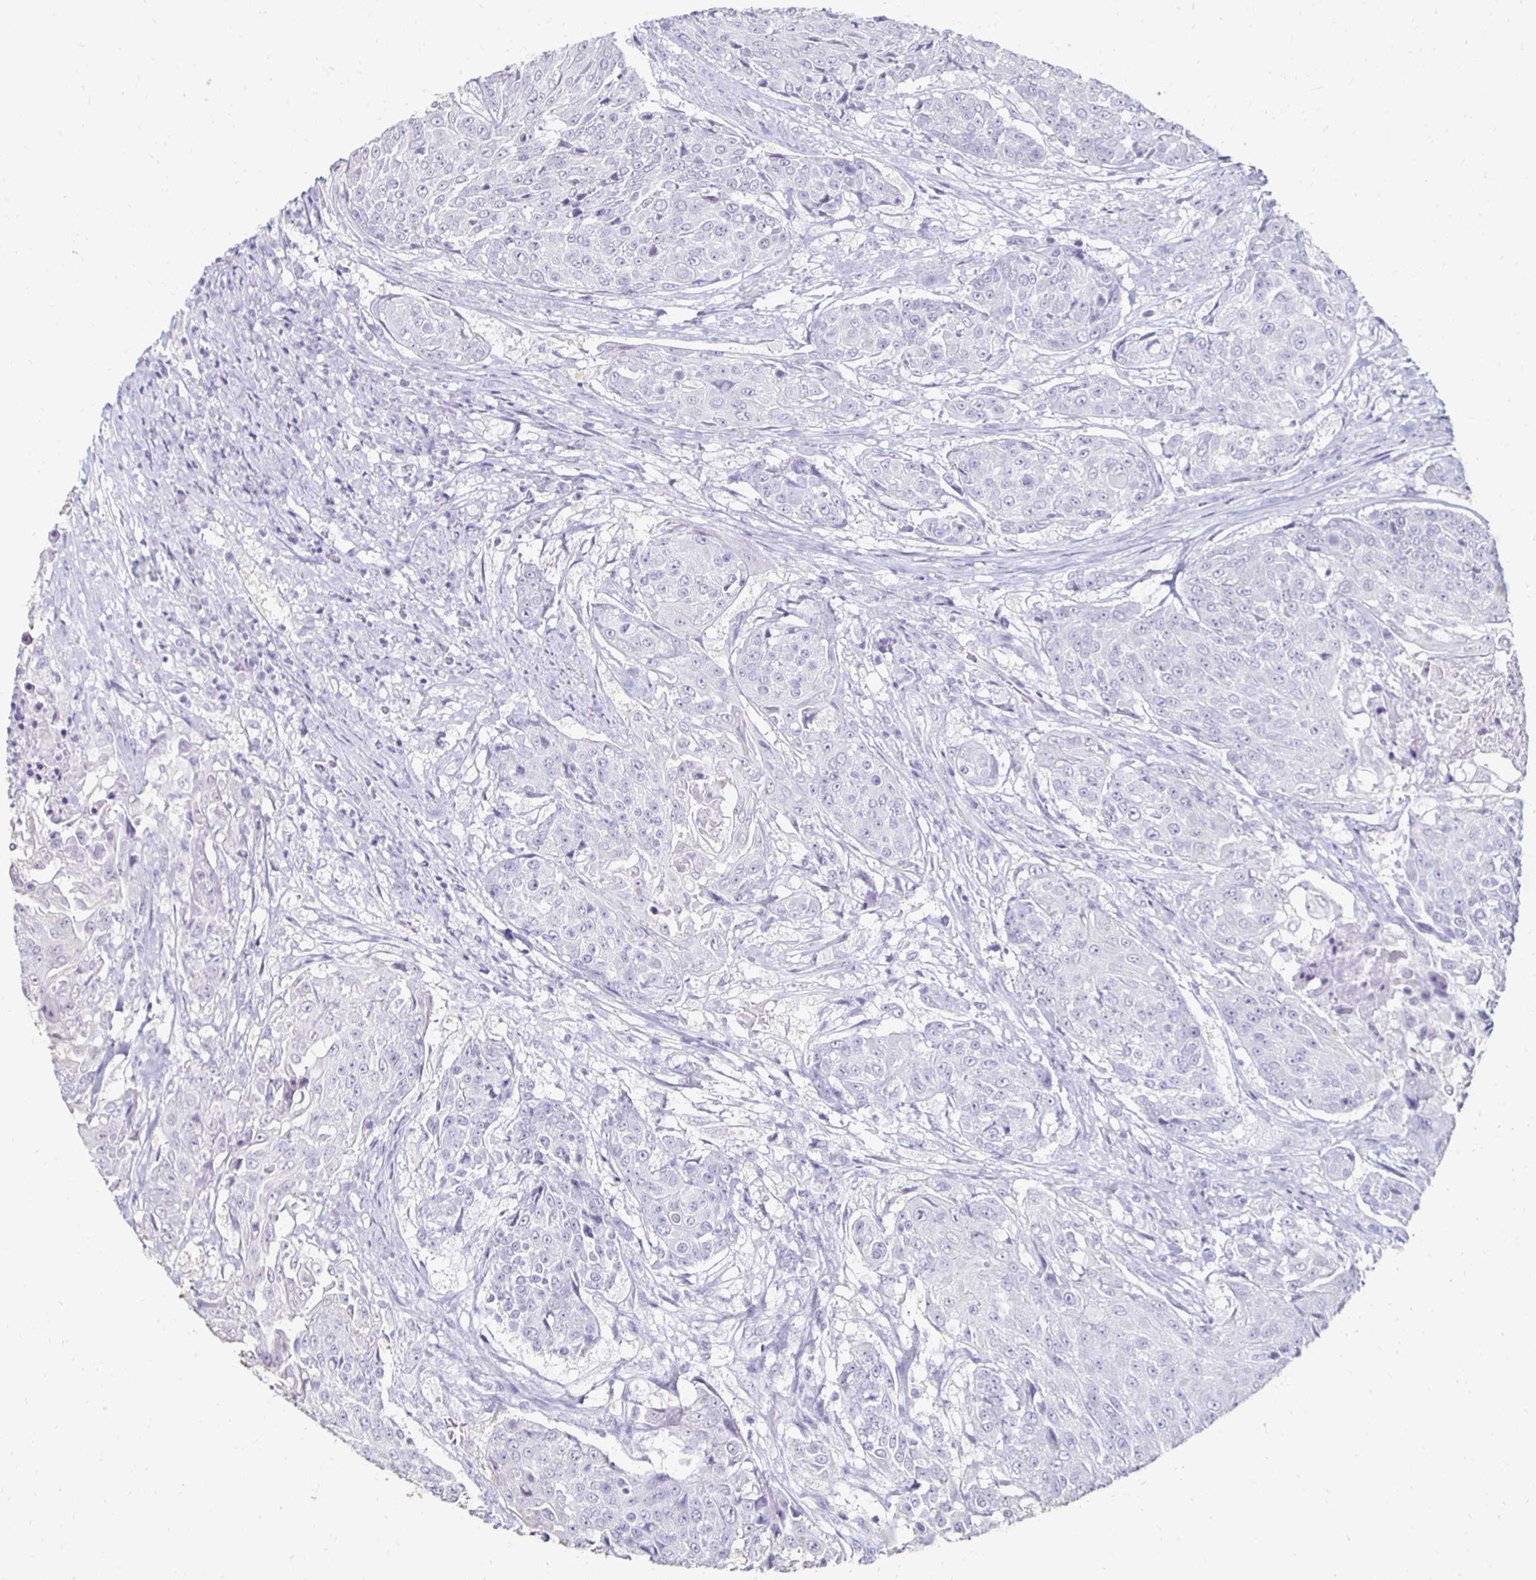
{"staining": {"intensity": "negative", "quantity": "none", "location": "none"}, "tissue": "urothelial cancer", "cell_type": "Tumor cells", "image_type": "cancer", "snomed": [{"axis": "morphology", "description": "Urothelial carcinoma, High grade"}, {"axis": "topography", "description": "Urinary bladder"}], "caption": "The image exhibits no significant expression in tumor cells of urothelial carcinoma (high-grade). (Stains: DAB IHC with hematoxylin counter stain, Microscopy: brightfield microscopy at high magnification).", "gene": "TOMM34", "patient": {"sex": "female", "age": 63}}